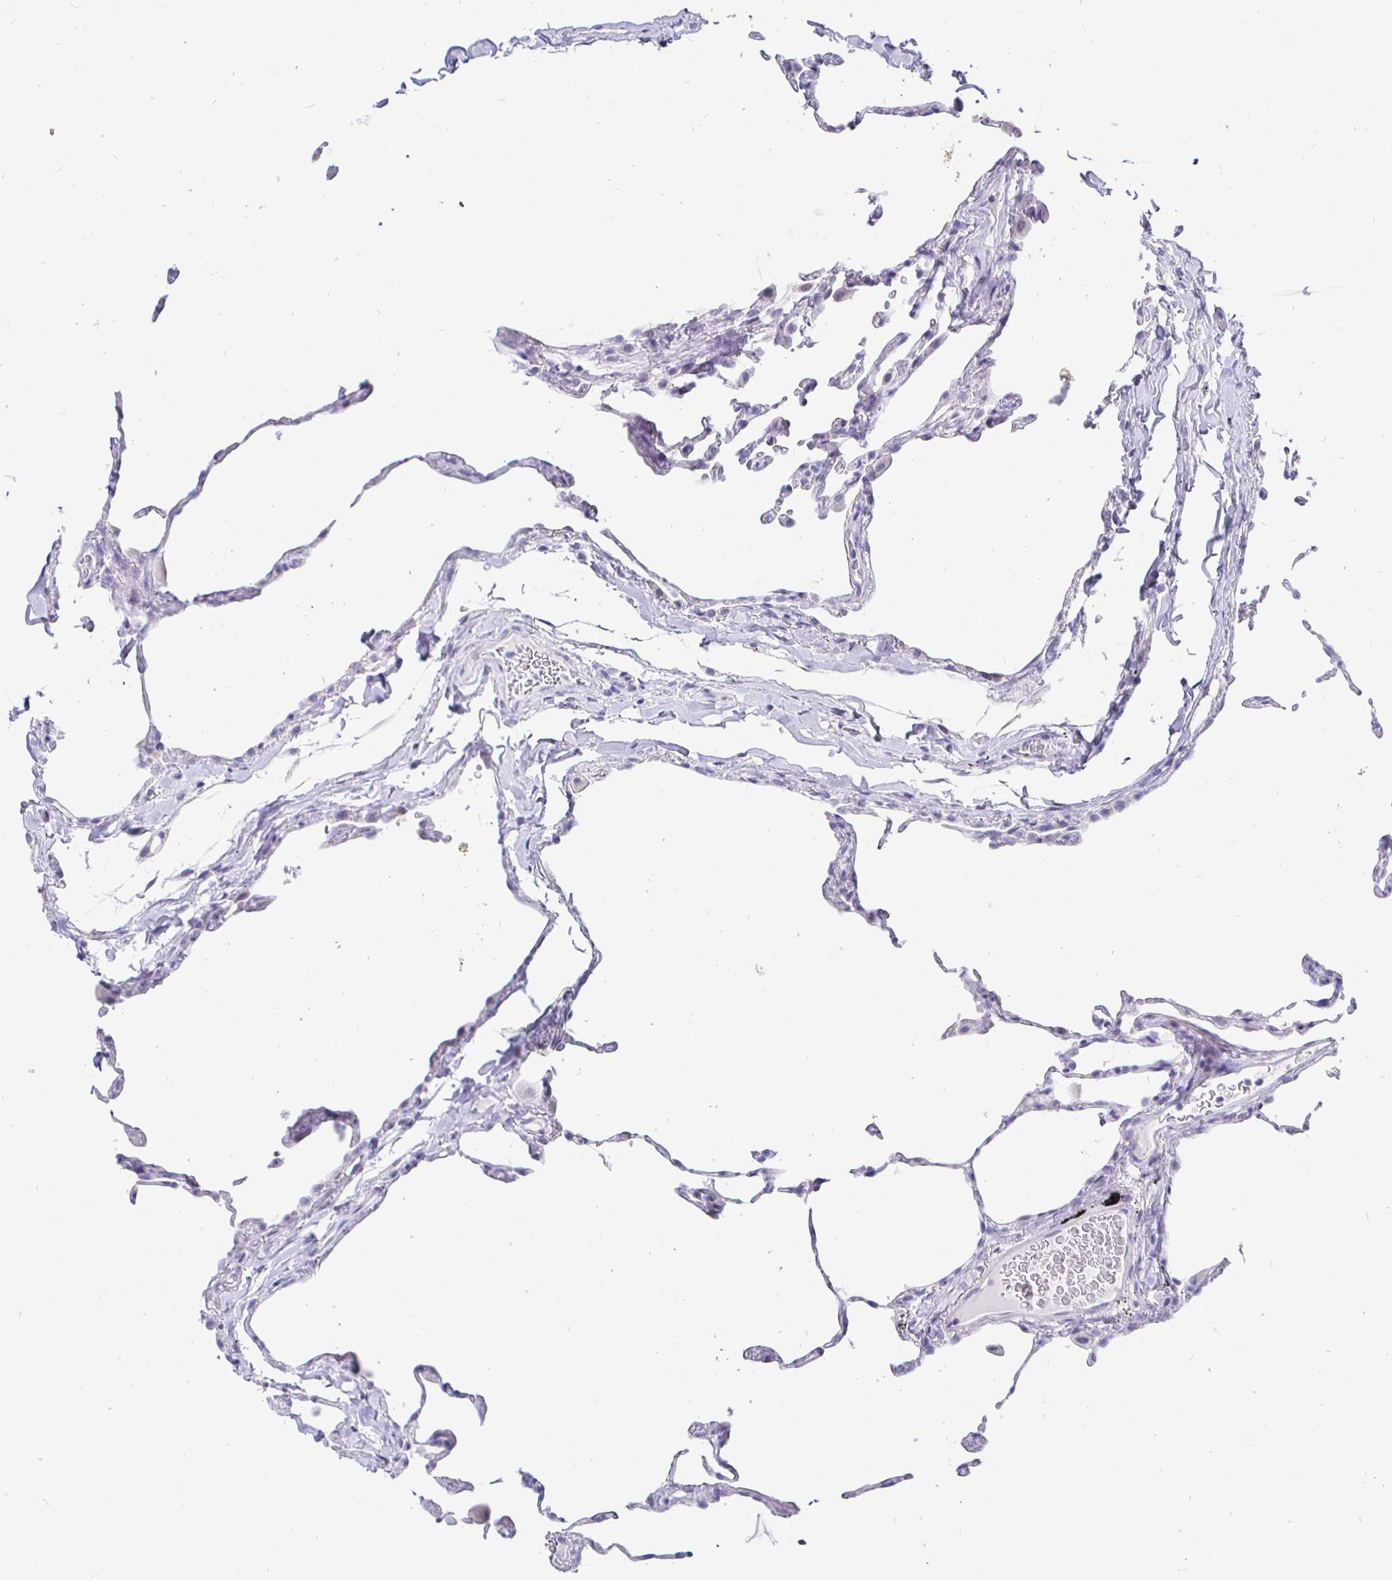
{"staining": {"intensity": "negative", "quantity": "none", "location": "none"}, "tissue": "lung", "cell_type": "Alveolar cells", "image_type": "normal", "snomed": [{"axis": "morphology", "description": "Normal tissue, NOS"}, {"axis": "topography", "description": "Lung"}], "caption": "Alveolar cells are negative for brown protein staining in unremarkable lung. The staining is performed using DAB (3,3'-diaminobenzidine) brown chromogen with nuclei counter-stained in using hematoxylin.", "gene": "CR2", "patient": {"sex": "female", "age": 57}}